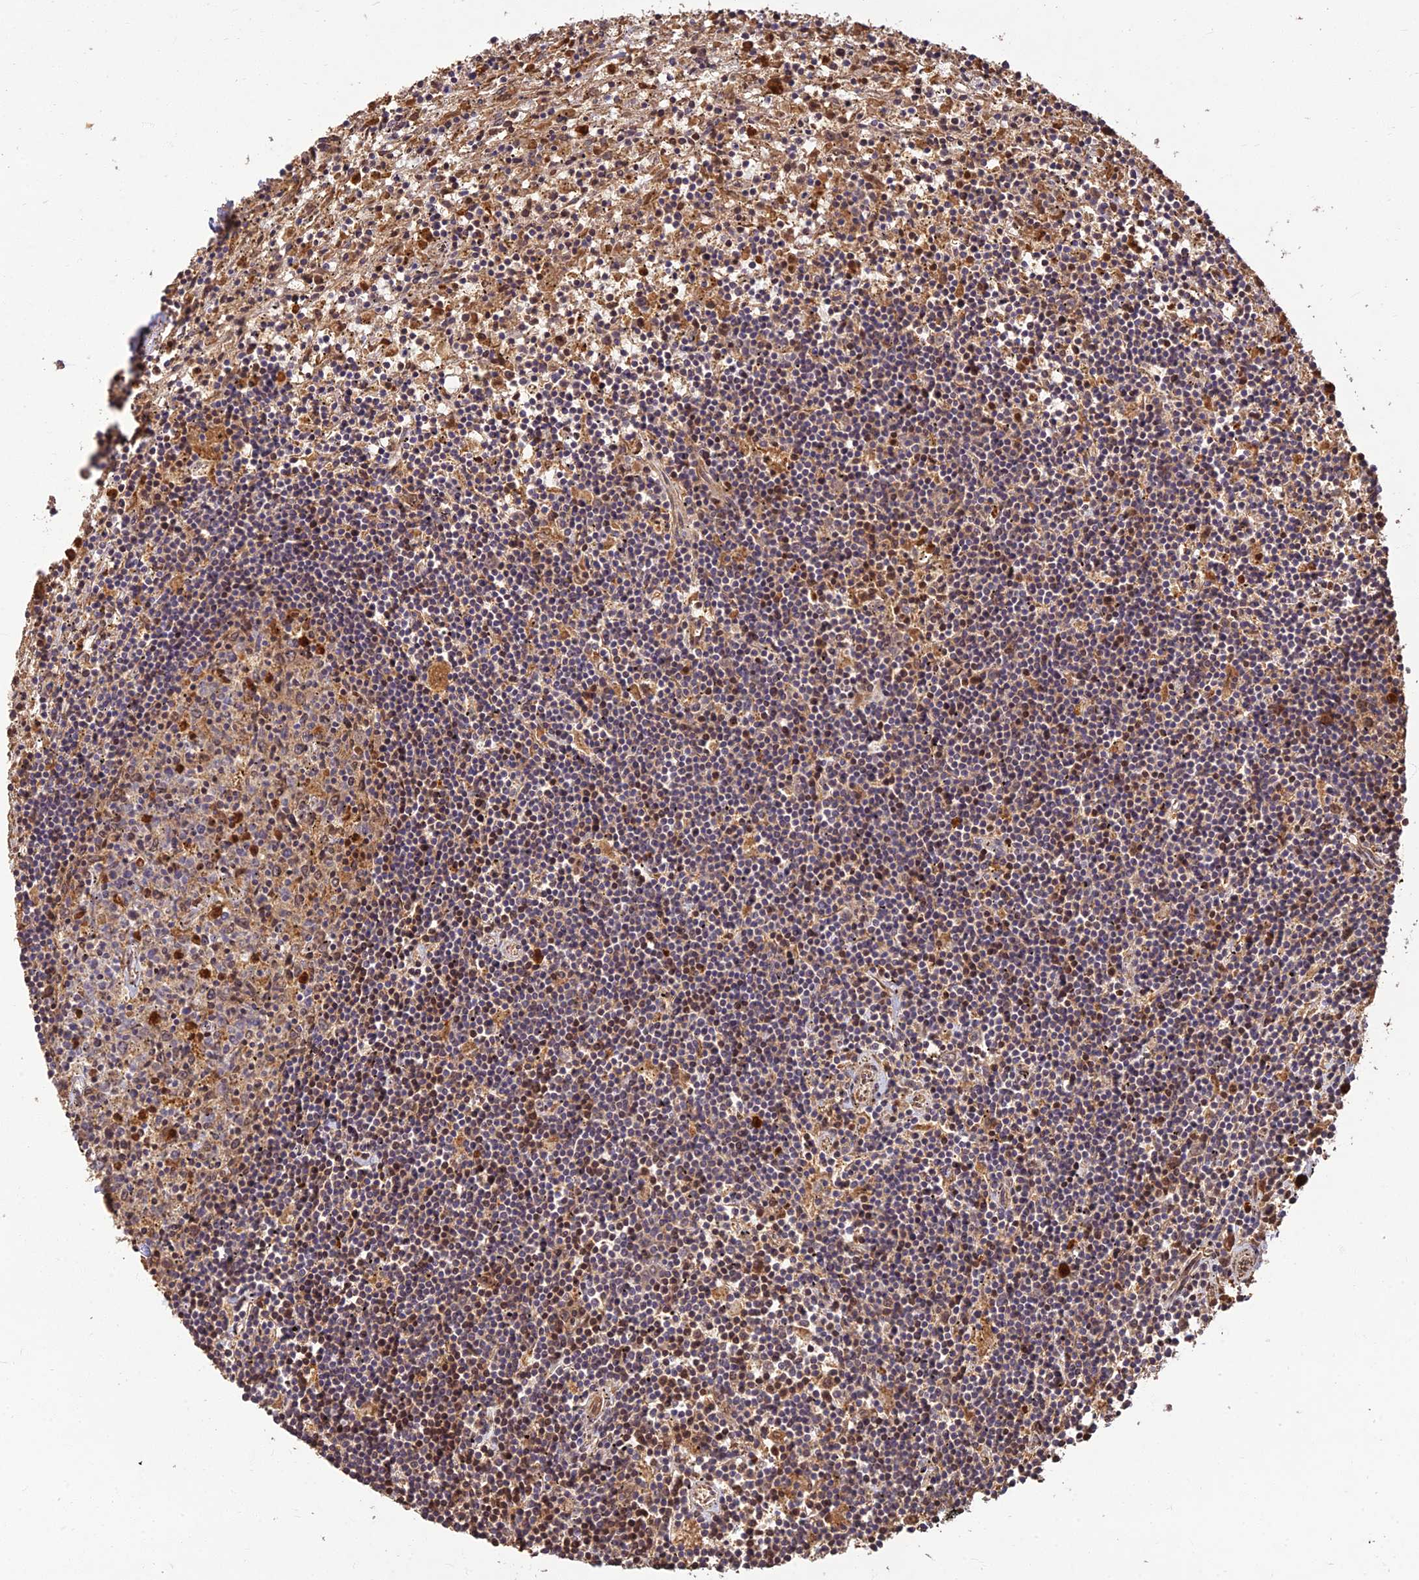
{"staining": {"intensity": "negative", "quantity": "none", "location": "none"}, "tissue": "lymphoma", "cell_type": "Tumor cells", "image_type": "cancer", "snomed": [{"axis": "morphology", "description": "Malignant lymphoma, non-Hodgkin's type, Low grade"}, {"axis": "topography", "description": "Spleen"}], "caption": "High magnification brightfield microscopy of lymphoma stained with DAB (brown) and counterstained with hematoxylin (blue): tumor cells show no significant expression.", "gene": "CORO1C", "patient": {"sex": "male", "age": 76}}